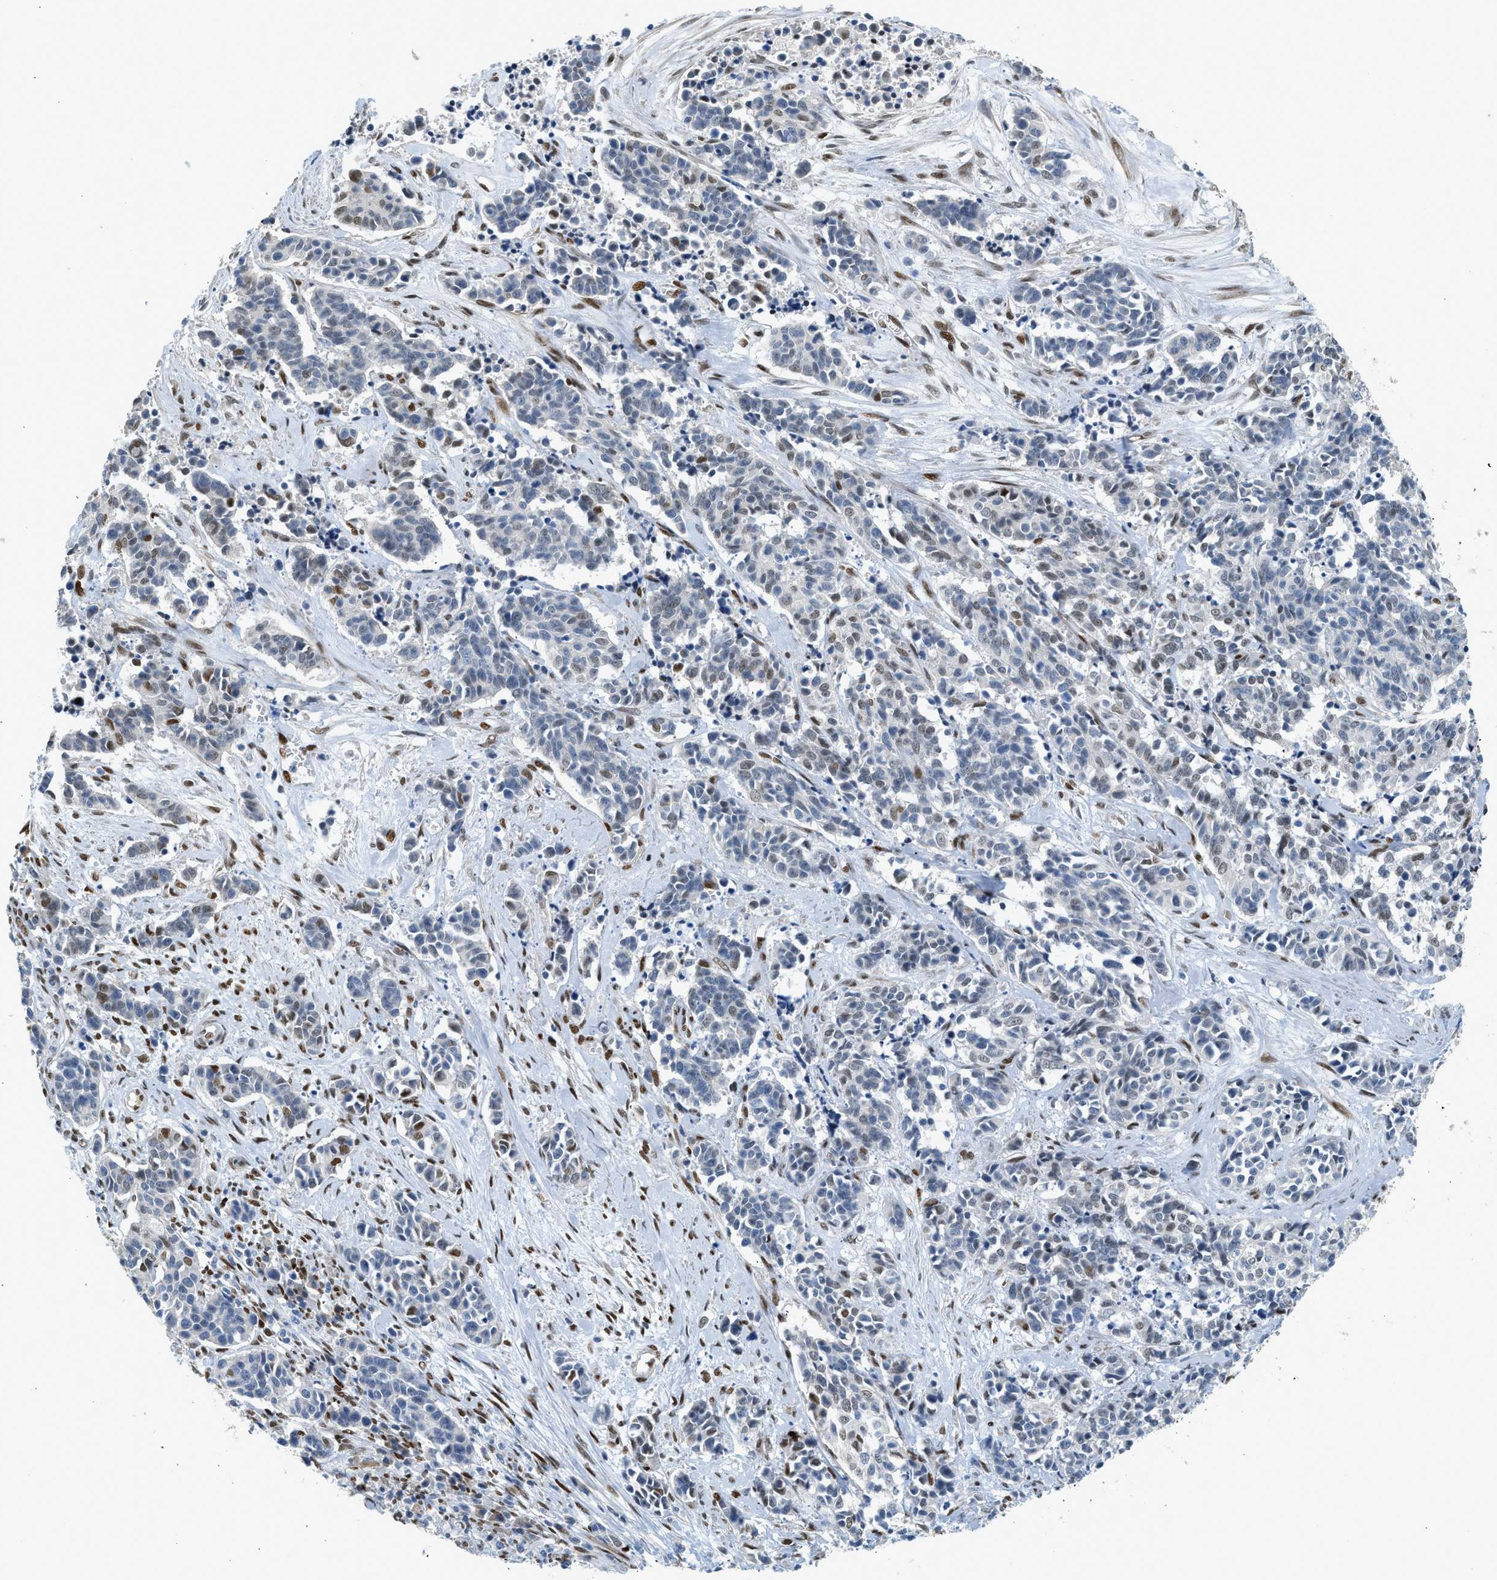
{"staining": {"intensity": "weak", "quantity": "<25%", "location": "nuclear"}, "tissue": "cervical cancer", "cell_type": "Tumor cells", "image_type": "cancer", "snomed": [{"axis": "morphology", "description": "Squamous cell carcinoma, NOS"}, {"axis": "topography", "description": "Cervix"}], "caption": "The photomicrograph reveals no staining of tumor cells in cervical cancer (squamous cell carcinoma). (IHC, brightfield microscopy, high magnification).", "gene": "ZBTB20", "patient": {"sex": "female", "age": 35}}